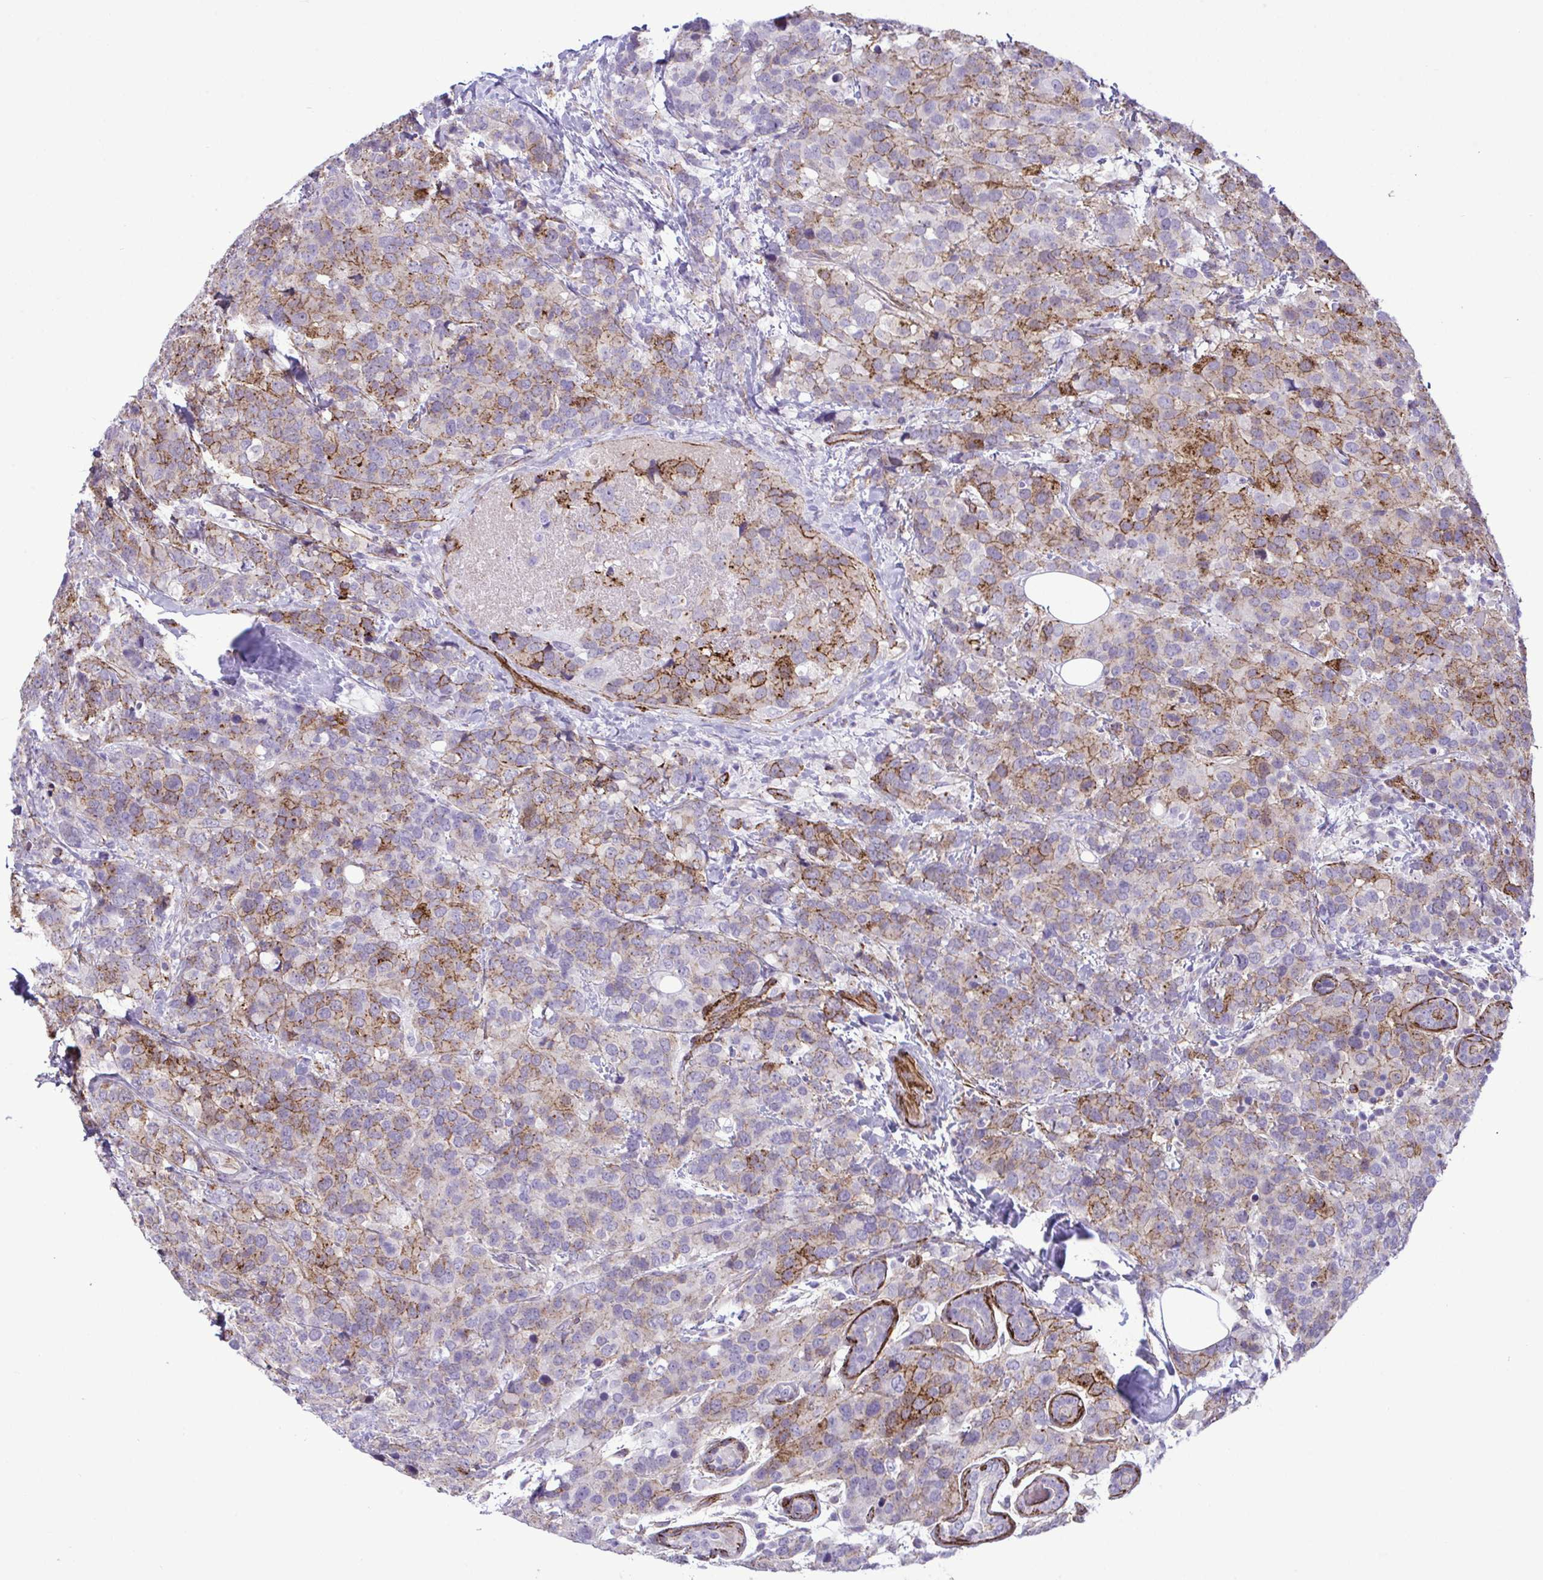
{"staining": {"intensity": "moderate", "quantity": "25%-75%", "location": "cytoplasmic/membranous"}, "tissue": "breast cancer", "cell_type": "Tumor cells", "image_type": "cancer", "snomed": [{"axis": "morphology", "description": "Lobular carcinoma"}, {"axis": "topography", "description": "Breast"}], "caption": "Tumor cells exhibit moderate cytoplasmic/membranous positivity in approximately 25%-75% of cells in breast cancer (lobular carcinoma).", "gene": "SYNPO2L", "patient": {"sex": "female", "age": 59}}